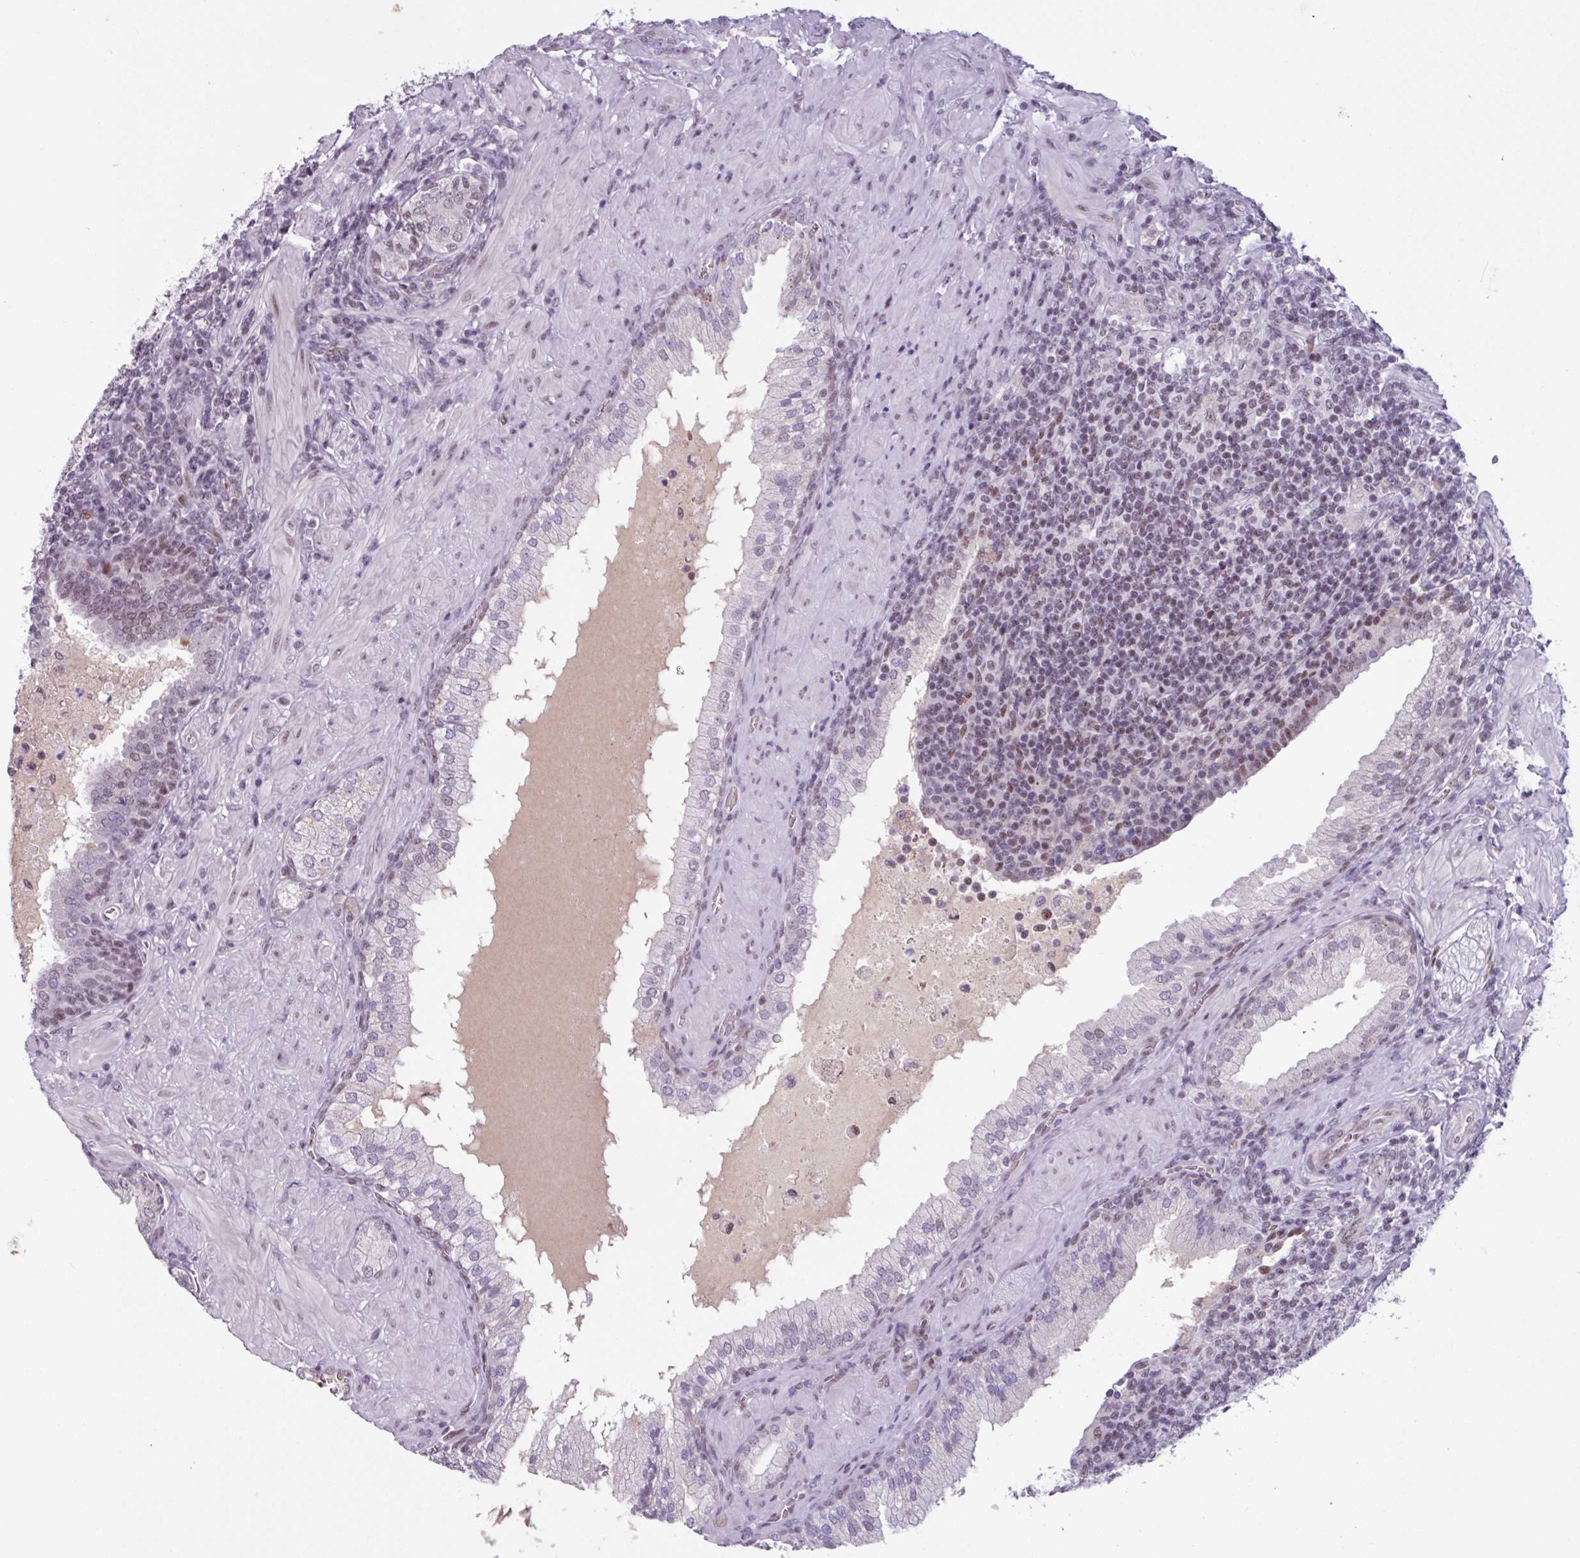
{"staining": {"intensity": "negative", "quantity": "none", "location": "none"}, "tissue": "prostate cancer", "cell_type": "Tumor cells", "image_type": "cancer", "snomed": [{"axis": "morphology", "description": "Adenocarcinoma, High grade"}, {"axis": "topography", "description": "Prostate"}], "caption": "Immunohistochemistry (IHC) photomicrograph of prostate high-grade adenocarcinoma stained for a protein (brown), which exhibits no positivity in tumor cells.", "gene": "ZNF575", "patient": {"sex": "male", "age": 55}}